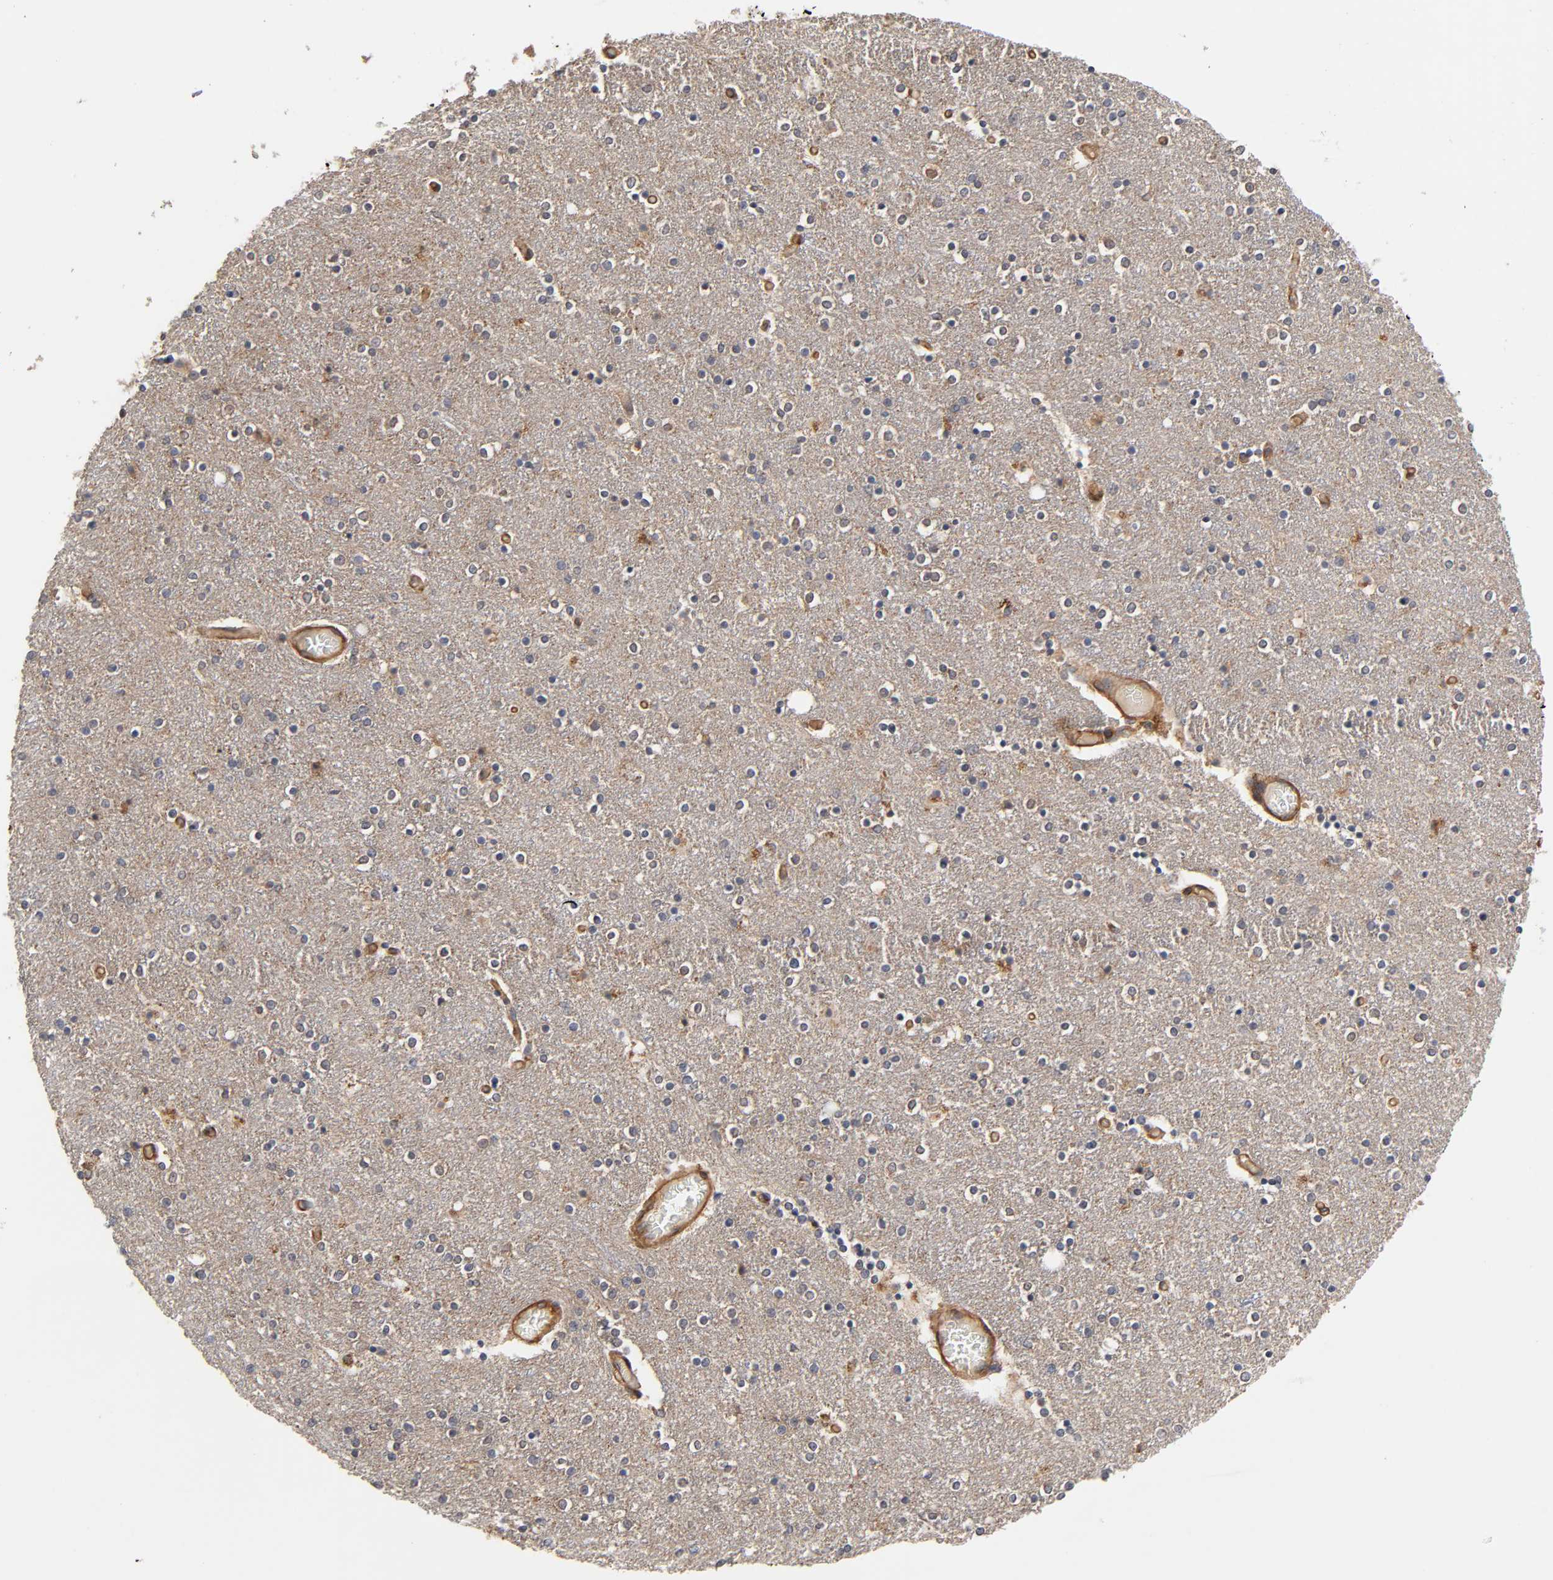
{"staining": {"intensity": "moderate", "quantity": "25%-75%", "location": "cytoplasmic/membranous"}, "tissue": "caudate", "cell_type": "Glial cells", "image_type": "normal", "snomed": [{"axis": "morphology", "description": "Normal tissue, NOS"}, {"axis": "topography", "description": "Lateral ventricle wall"}], "caption": "Normal caudate was stained to show a protein in brown. There is medium levels of moderate cytoplasmic/membranous staining in about 25%-75% of glial cells. The staining is performed using DAB brown chromogen to label protein expression. The nuclei are counter-stained blue using hematoxylin.", "gene": "LAMTOR2", "patient": {"sex": "female", "age": 54}}